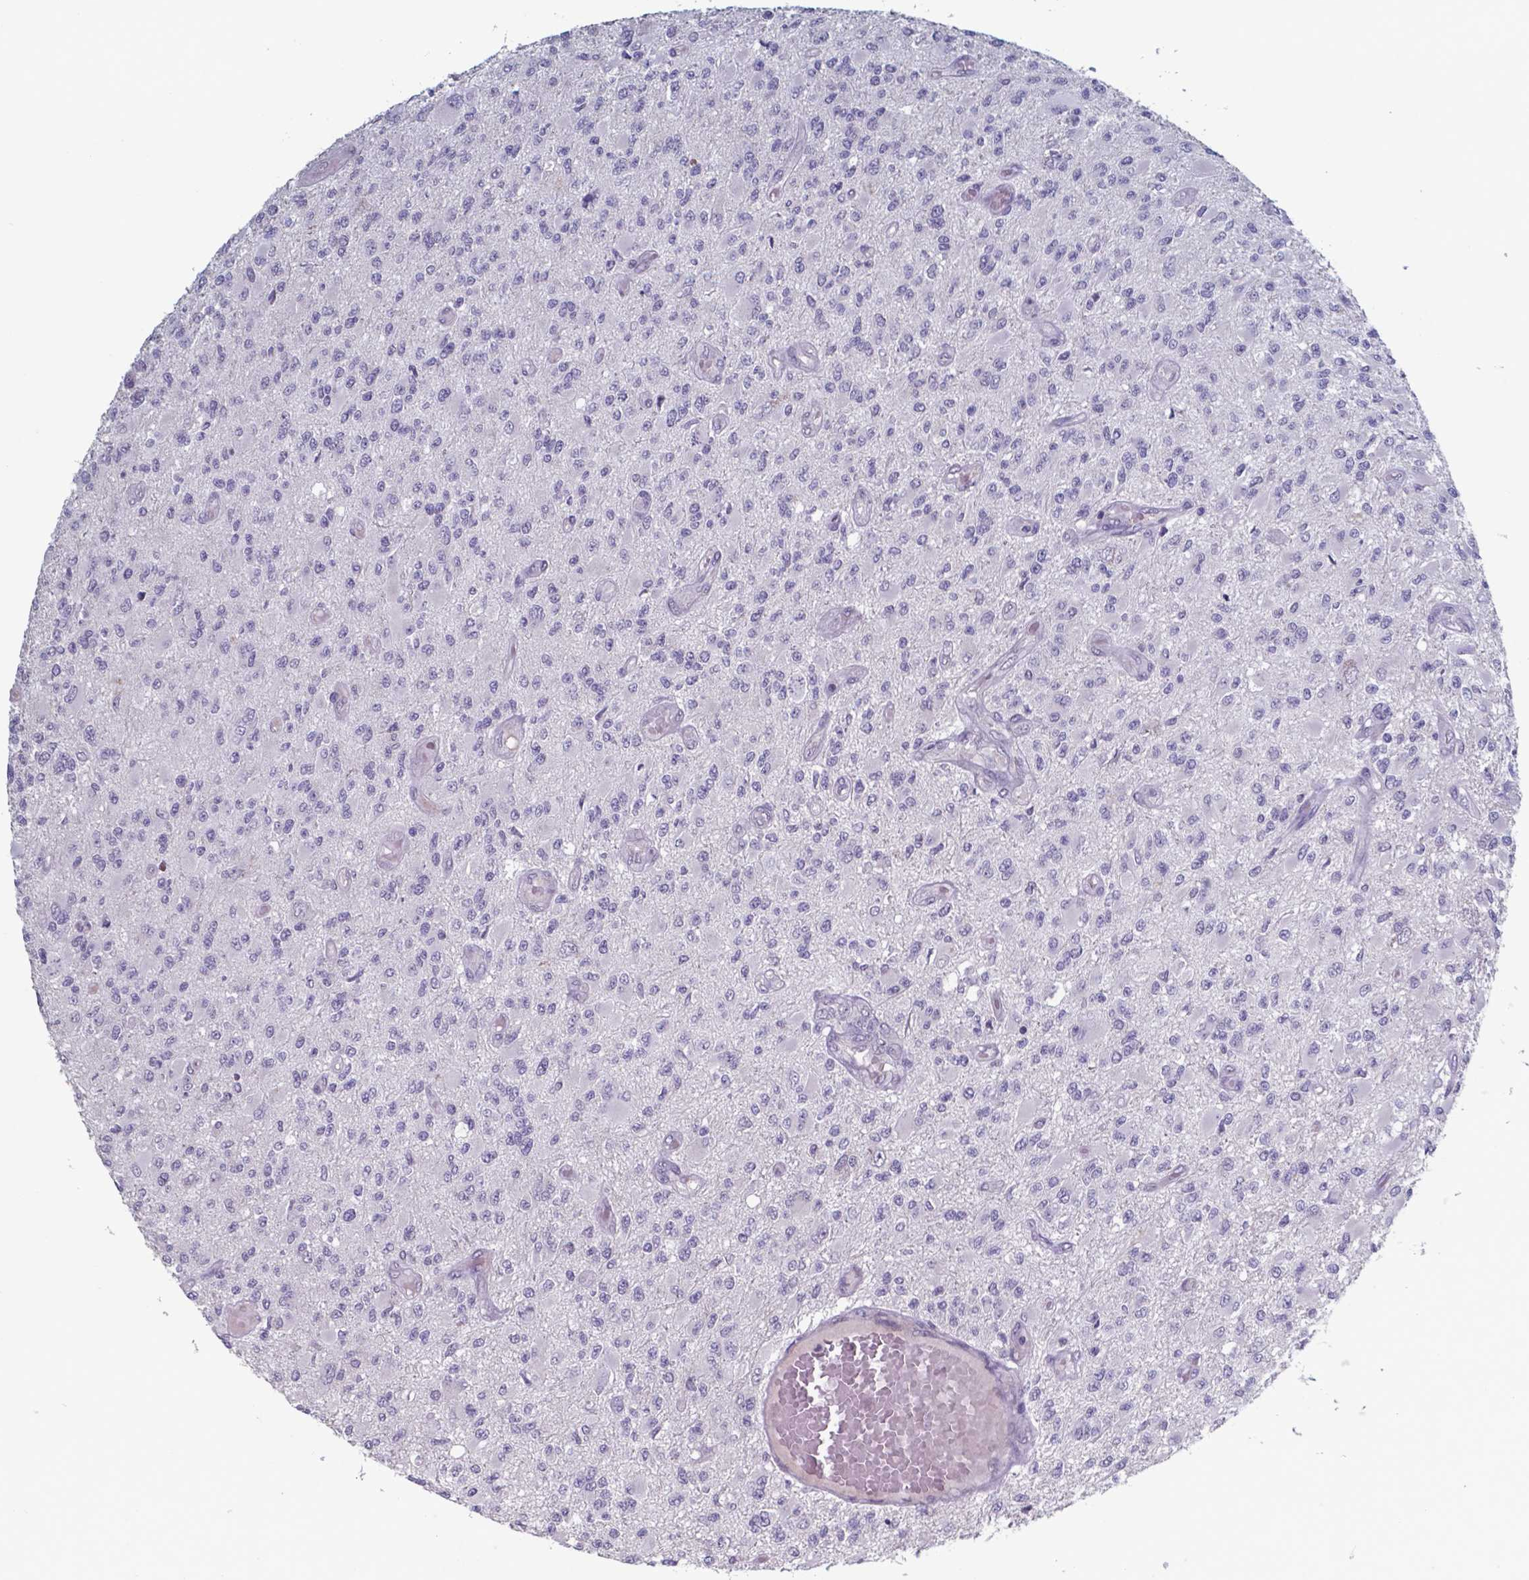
{"staining": {"intensity": "negative", "quantity": "none", "location": "none"}, "tissue": "glioma", "cell_type": "Tumor cells", "image_type": "cancer", "snomed": [{"axis": "morphology", "description": "Glioma, malignant, High grade"}, {"axis": "topography", "description": "Brain"}], "caption": "IHC of glioma reveals no staining in tumor cells. (DAB (3,3'-diaminobenzidine) immunohistochemistry, high magnification).", "gene": "TDP2", "patient": {"sex": "female", "age": 63}}